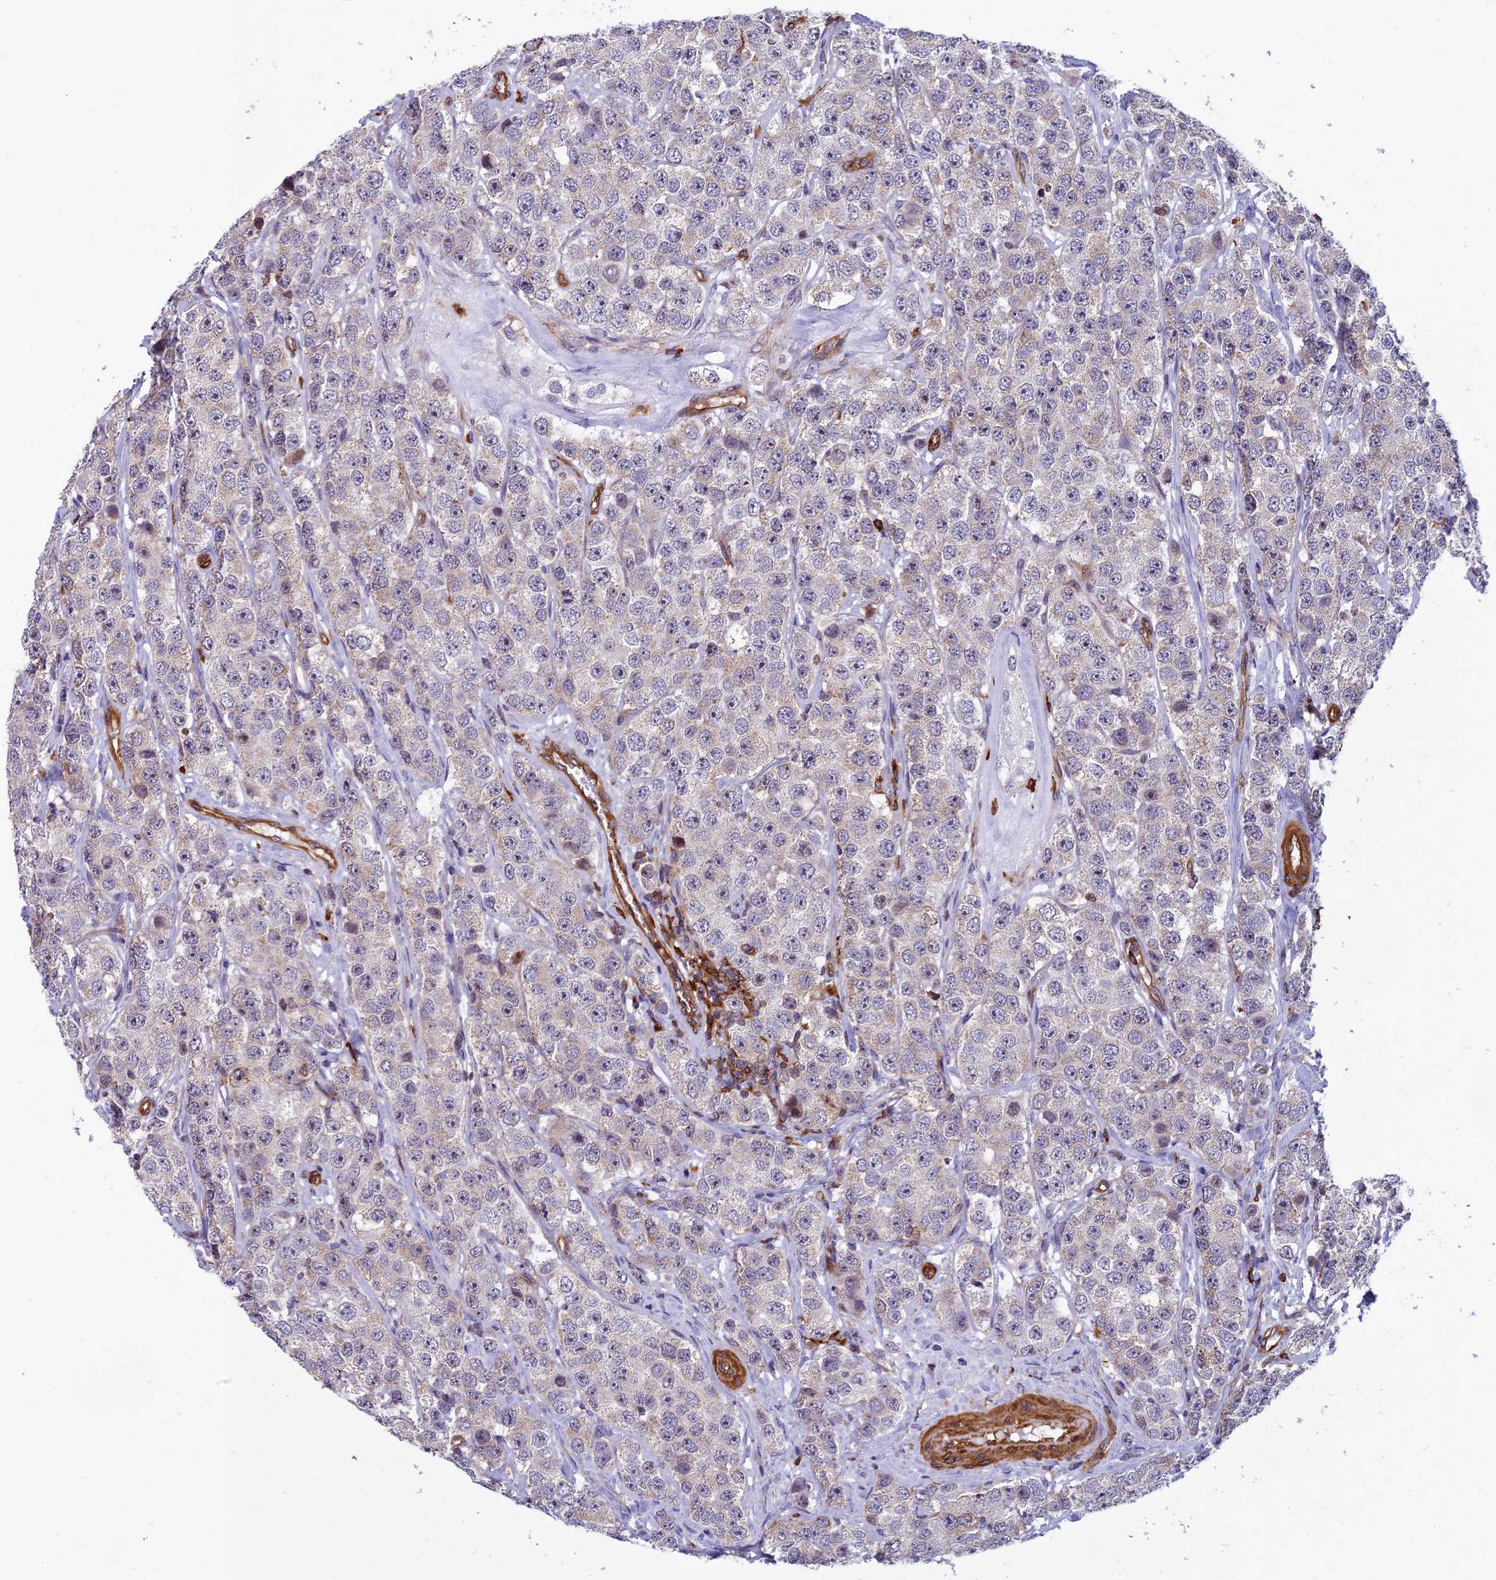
{"staining": {"intensity": "negative", "quantity": "none", "location": "none"}, "tissue": "testis cancer", "cell_type": "Tumor cells", "image_type": "cancer", "snomed": [{"axis": "morphology", "description": "Seminoma, NOS"}, {"axis": "topography", "description": "Testis"}], "caption": "DAB (3,3'-diaminobenzidine) immunohistochemical staining of human testis cancer exhibits no significant staining in tumor cells.", "gene": "EHBP1L1", "patient": {"sex": "male", "age": 28}}